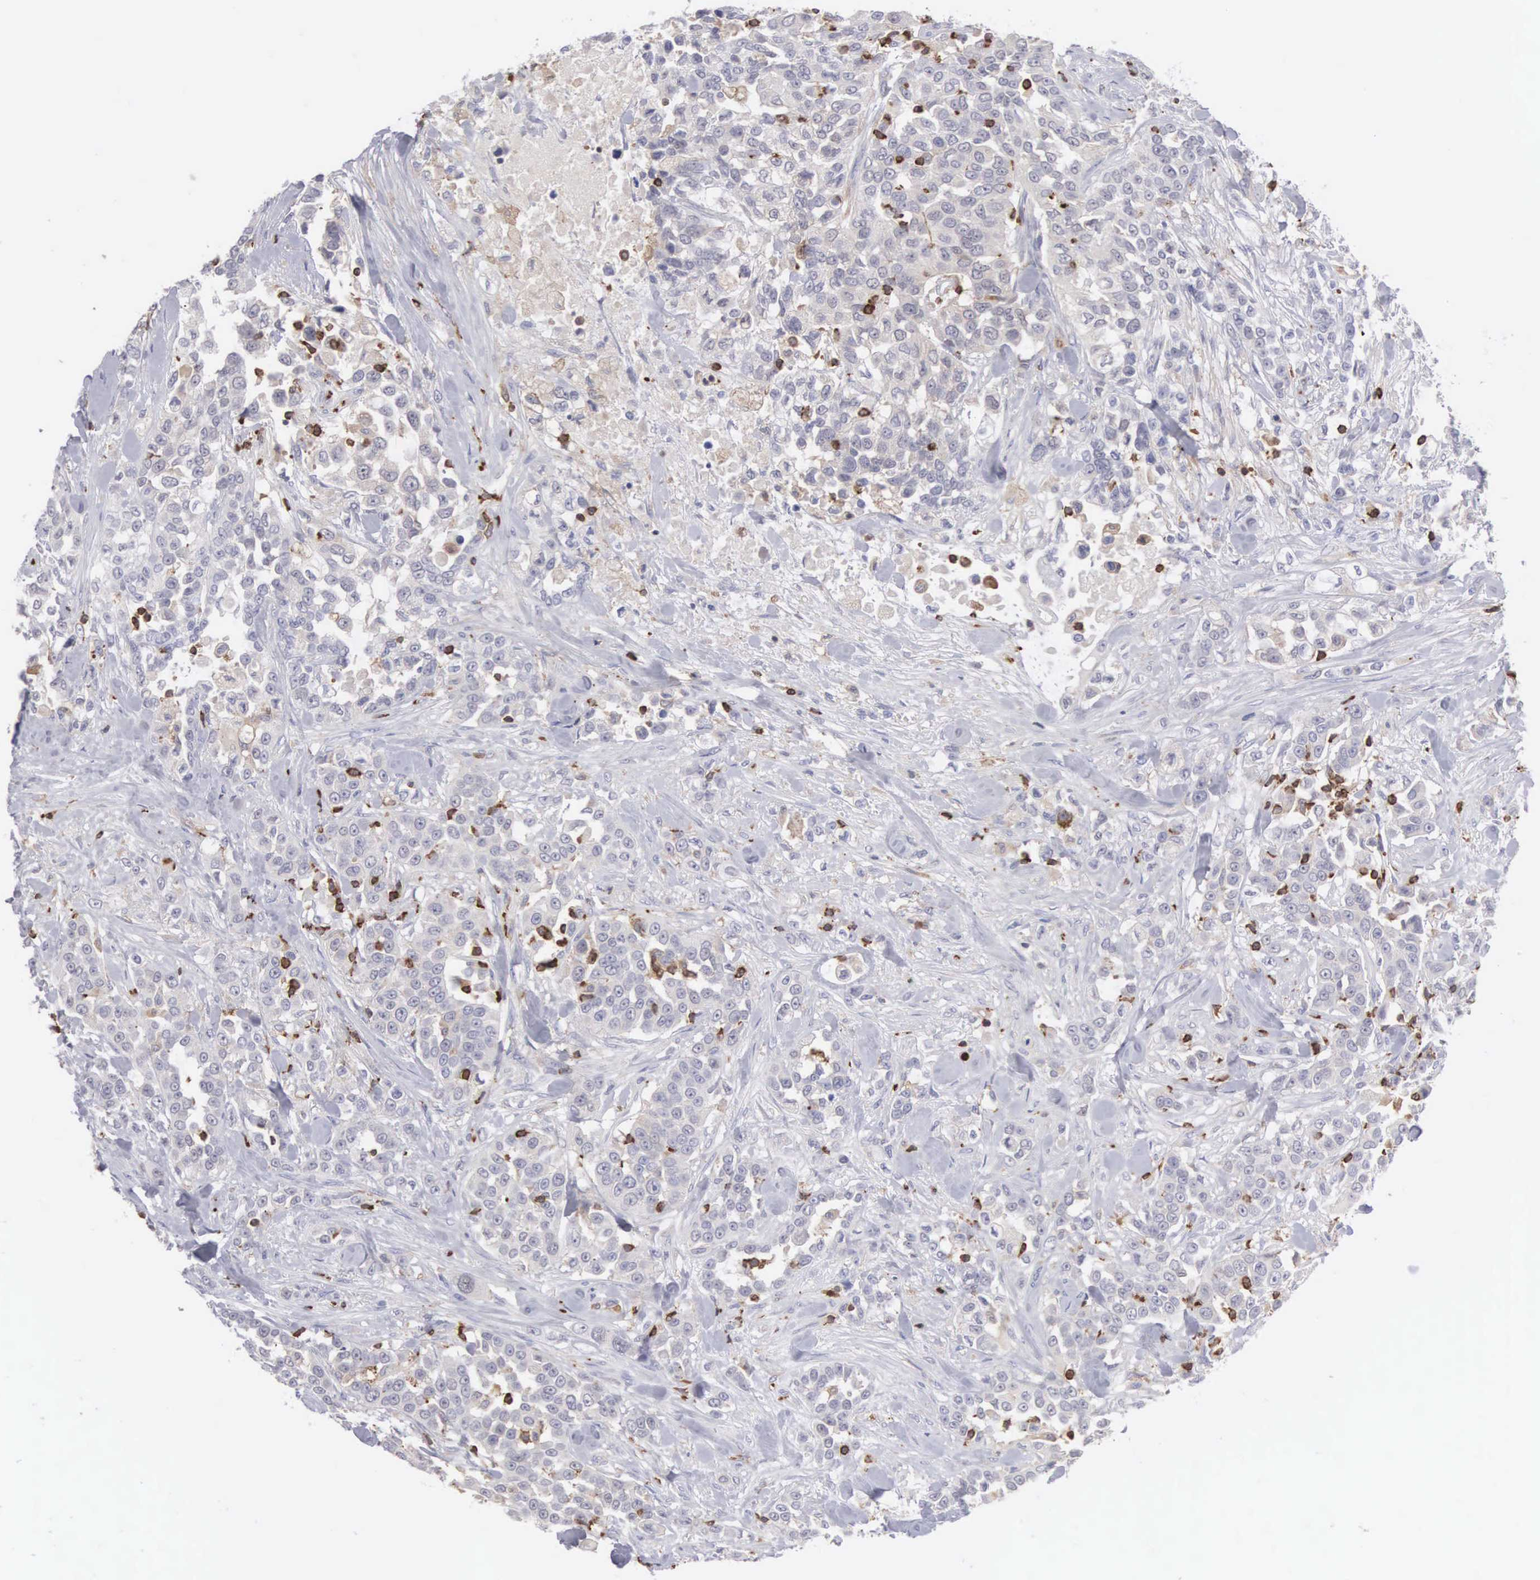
{"staining": {"intensity": "weak", "quantity": "<25%", "location": "cytoplasmic/membranous"}, "tissue": "urothelial cancer", "cell_type": "Tumor cells", "image_type": "cancer", "snomed": [{"axis": "morphology", "description": "Urothelial carcinoma, High grade"}, {"axis": "topography", "description": "Urinary bladder"}], "caption": "A histopathology image of urothelial cancer stained for a protein exhibits no brown staining in tumor cells.", "gene": "SH3BP1", "patient": {"sex": "female", "age": 80}}